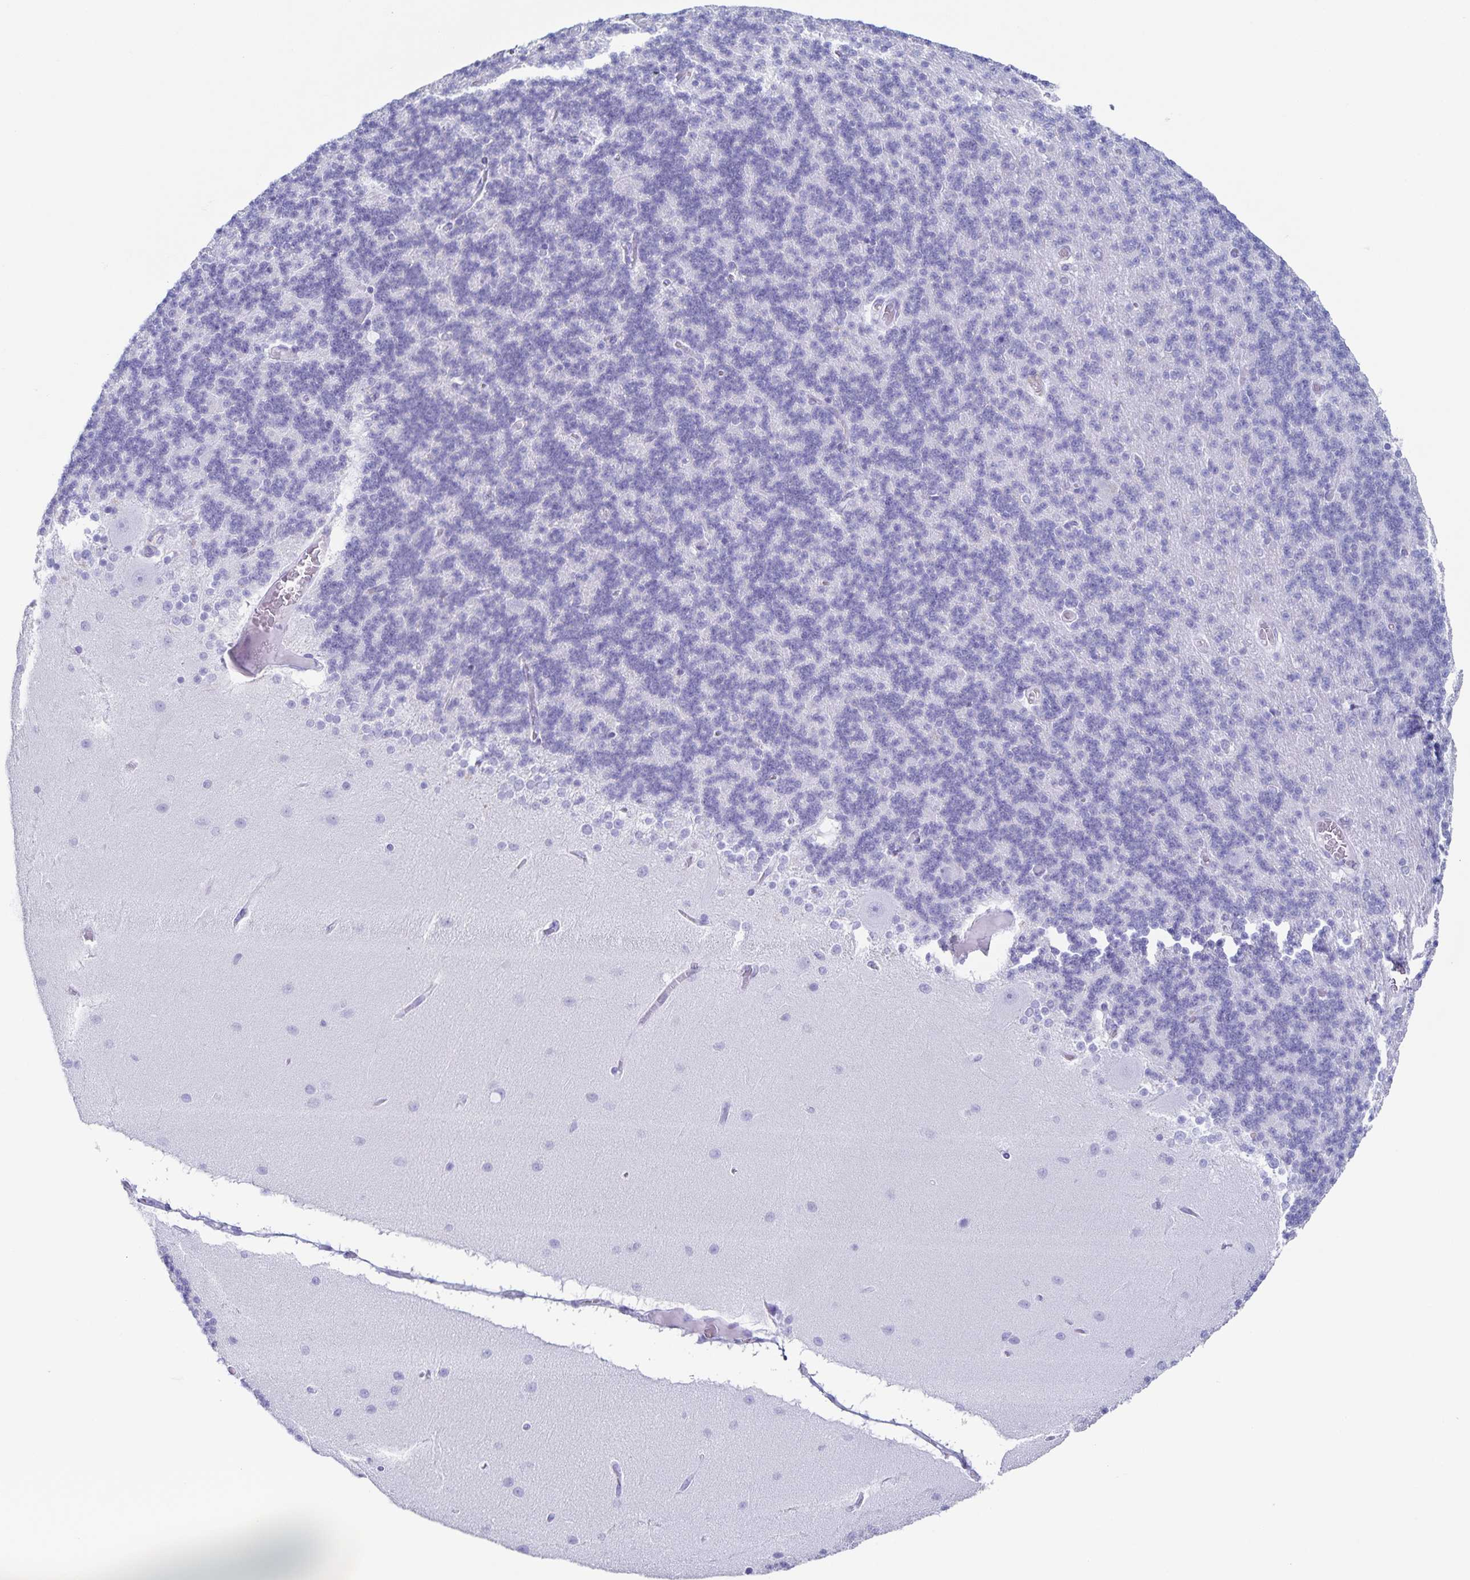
{"staining": {"intensity": "negative", "quantity": "none", "location": "none"}, "tissue": "cerebellum", "cell_type": "Cells in granular layer", "image_type": "normal", "snomed": [{"axis": "morphology", "description": "Normal tissue, NOS"}, {"axis": "topography", "description": "Cerebellum"}], "caption": "Human cerebellum stained for a protein using immunohistochemistry displays no positivity in cells in granular layer.", "gene": "C12orf56", "patient": {"sex": "female", "age": 54}}